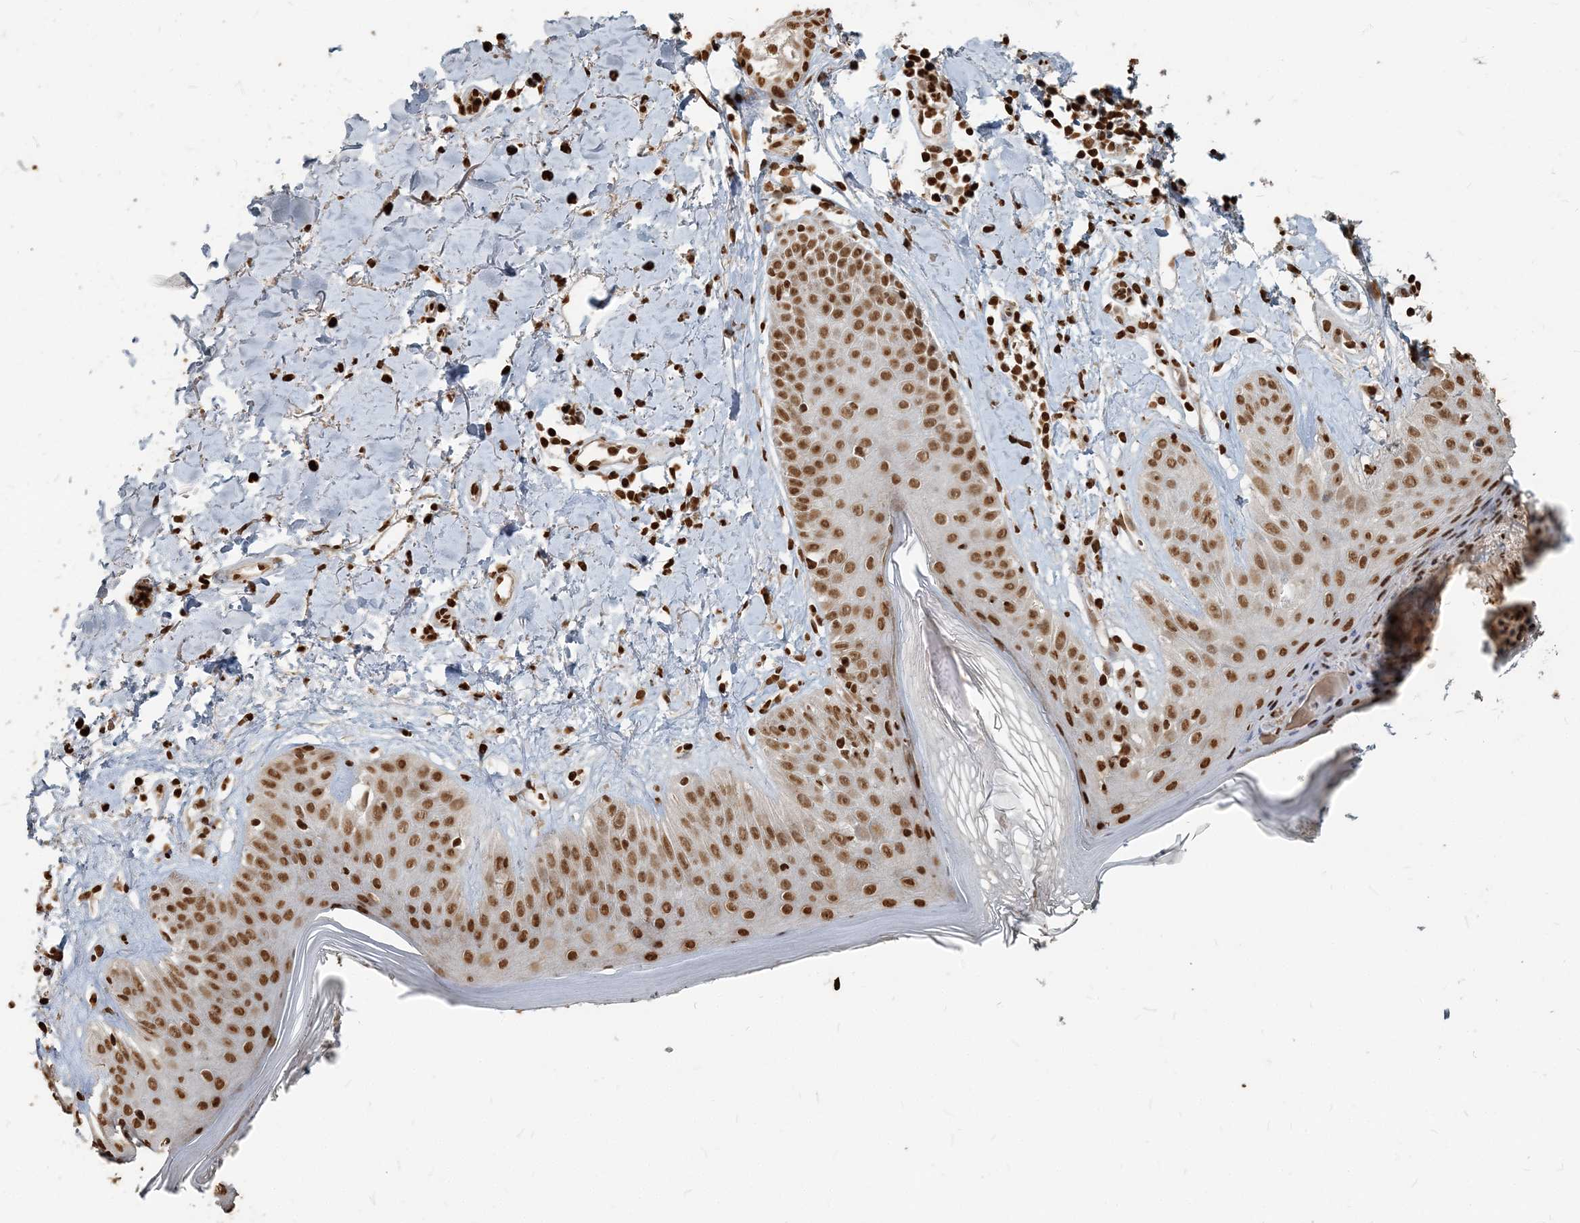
{"staining": {"intensity": "strong", "quantity": ">75%", "location": "nuclear"}, "tissue": "skin", "cell_type": "Fibroblasts", "image_type": "normal", "snomed": [{"axis": "morphology", "description": "Normal tissue, NOS"}, {"axis": "topography", "description": "Skin"}], "caption": "Immunohistochemistry (IHC) micrograph of unremarkable skin: skin stained using immunohistochemistry reveals high levels of strong protein expression localized specifically in the nuclear of fibroblasts, appearing as a nuclear brown color.", "gene": "H3", "patient": {"sex": "female", "age": 64}}